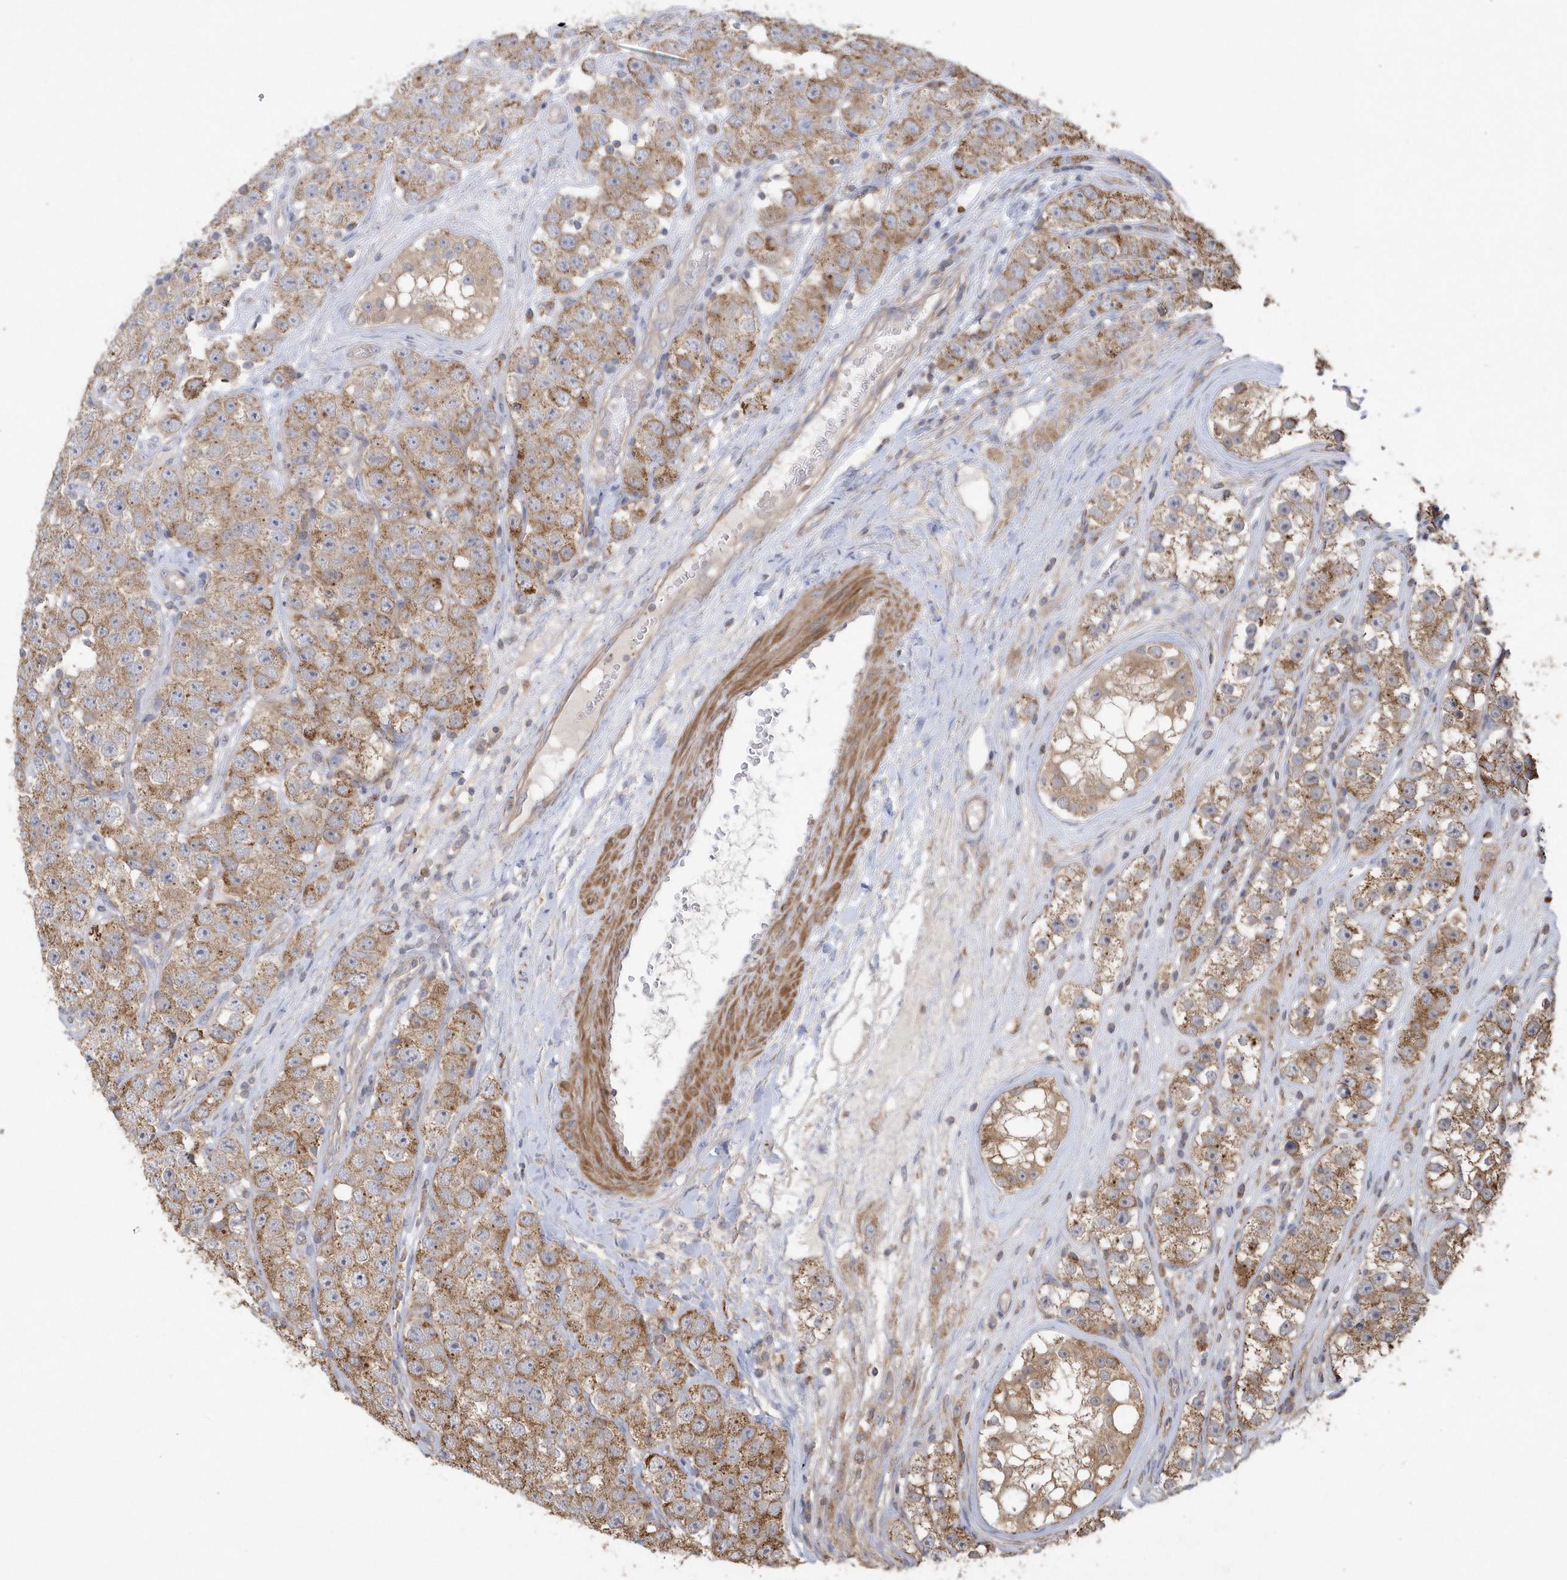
{"staining": {"intensity": "strong", "quantity": "25%-75%", "location": "cytoplasmic/membranous"}, "tissue": "testis cancer", "cell_type": "Tumor cells", "image_type": "cancer", "snomed": [{"axis": "morphology", "description": "Seminoma, NOS"}, {"axis": "topography", "description": "Testis"}], "caption": "A brown stain highlights strong cytoplasmic/membranous positivity of a protein in testis cancer (seminoma) tumor cells.", "gene": "SENP8", "patient": {"sex": "male", "age": 28}}